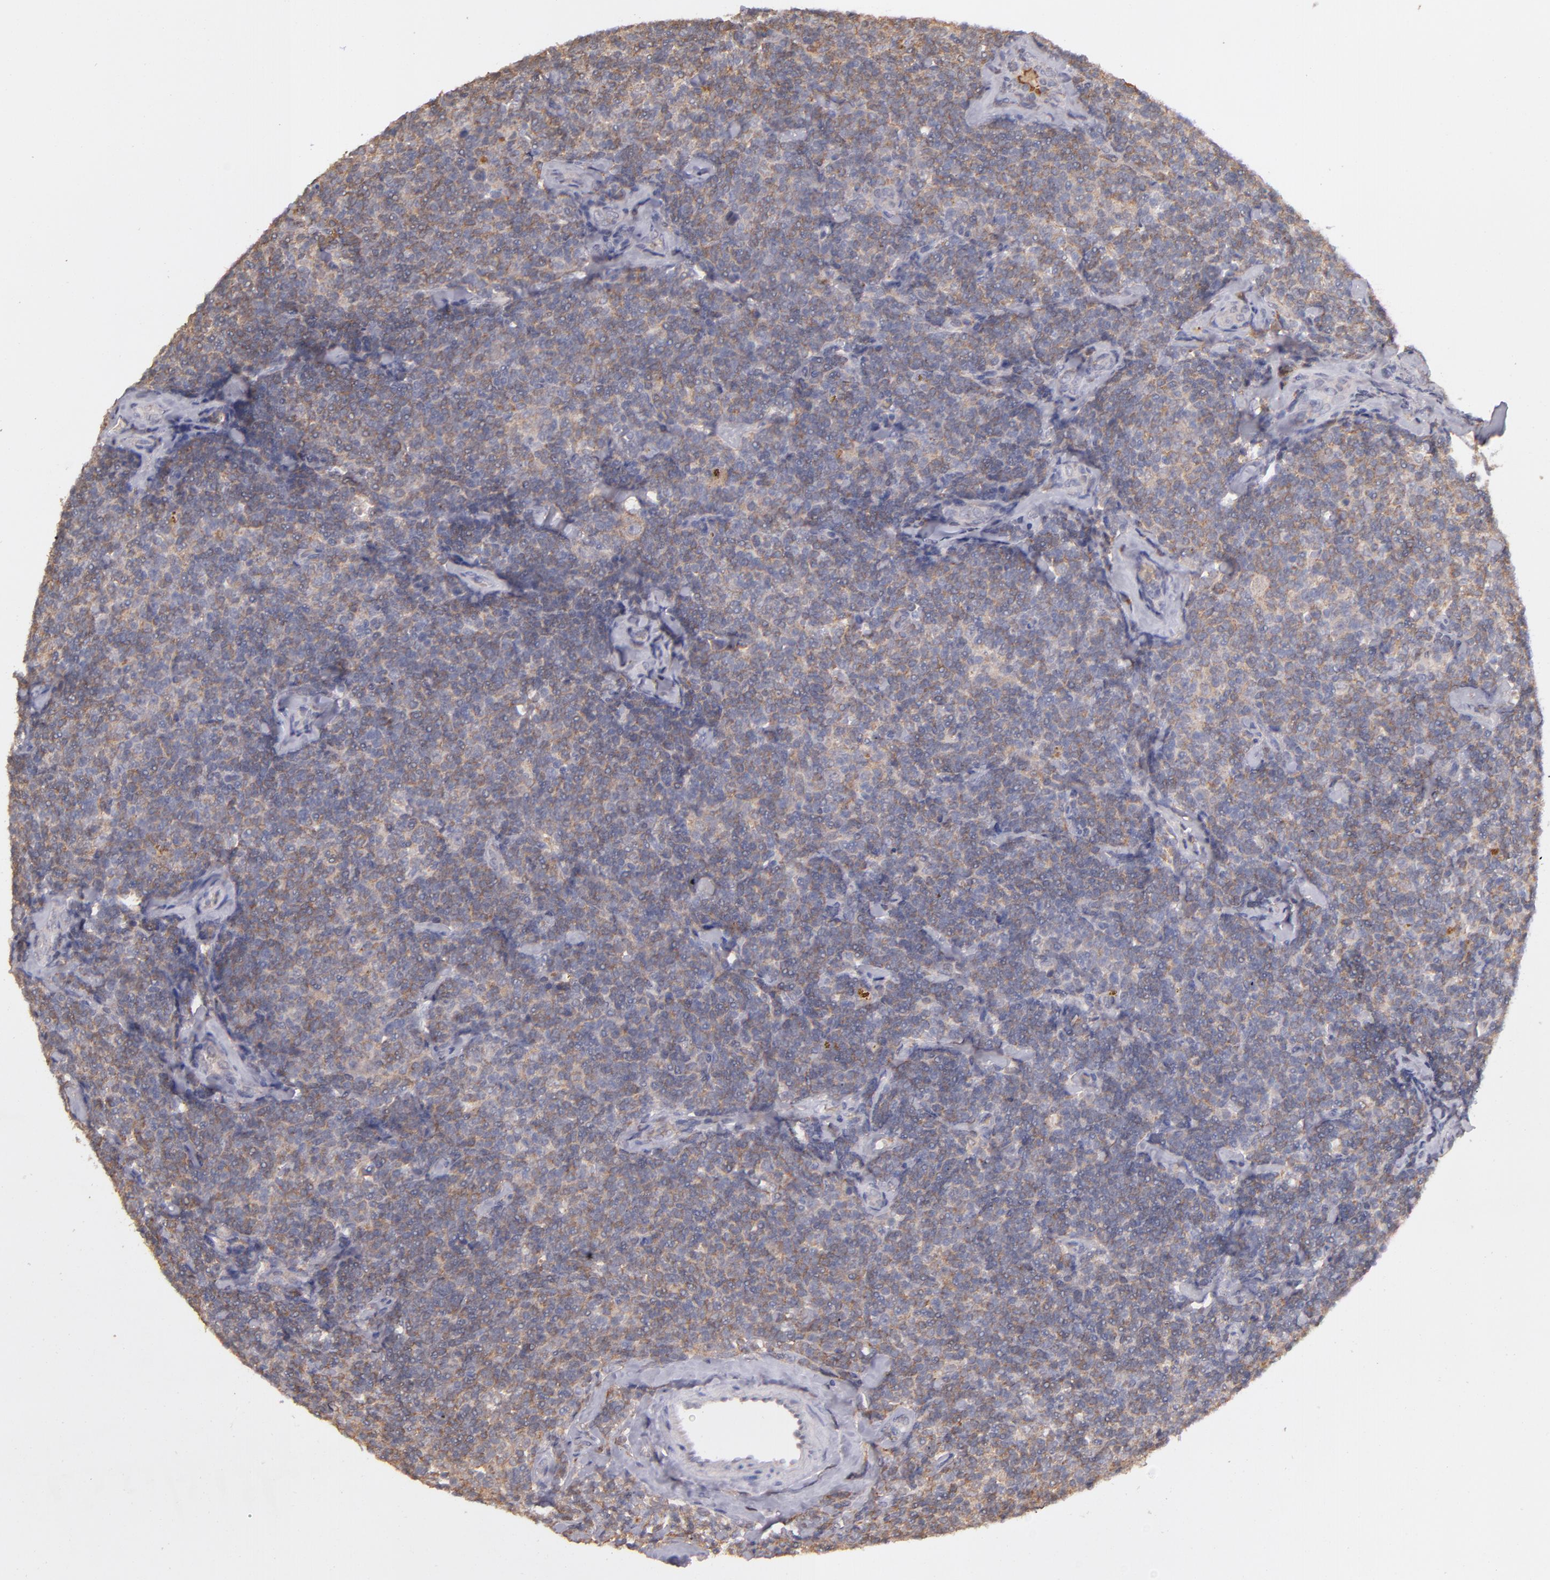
{"staining": {"intensity": "moderate", "quantity": "25%-75%", "location": "cytoplasmic/membranous"}, "tissue": "lymphoma", "cell_type": "Tumor cells", "image_type": "cancer", "snomed": [{"axis": "morphology", "description": "Malignant lymphoma, non-Hodgkin's type, Low grade"}, {"axis": "topography", "description": "Lymph node"}], "caption": "Protein staining reveals moderate cytoplasmic/membranous positivity in about 25%-75% of tumor cells in malignant lymphoma, non-Hodgkin's type (low-grade). (IHC, brightfield microscopy, high magnification).", "gene": "SERPINC1", "patient": {"sex": "female", "age": 56}}